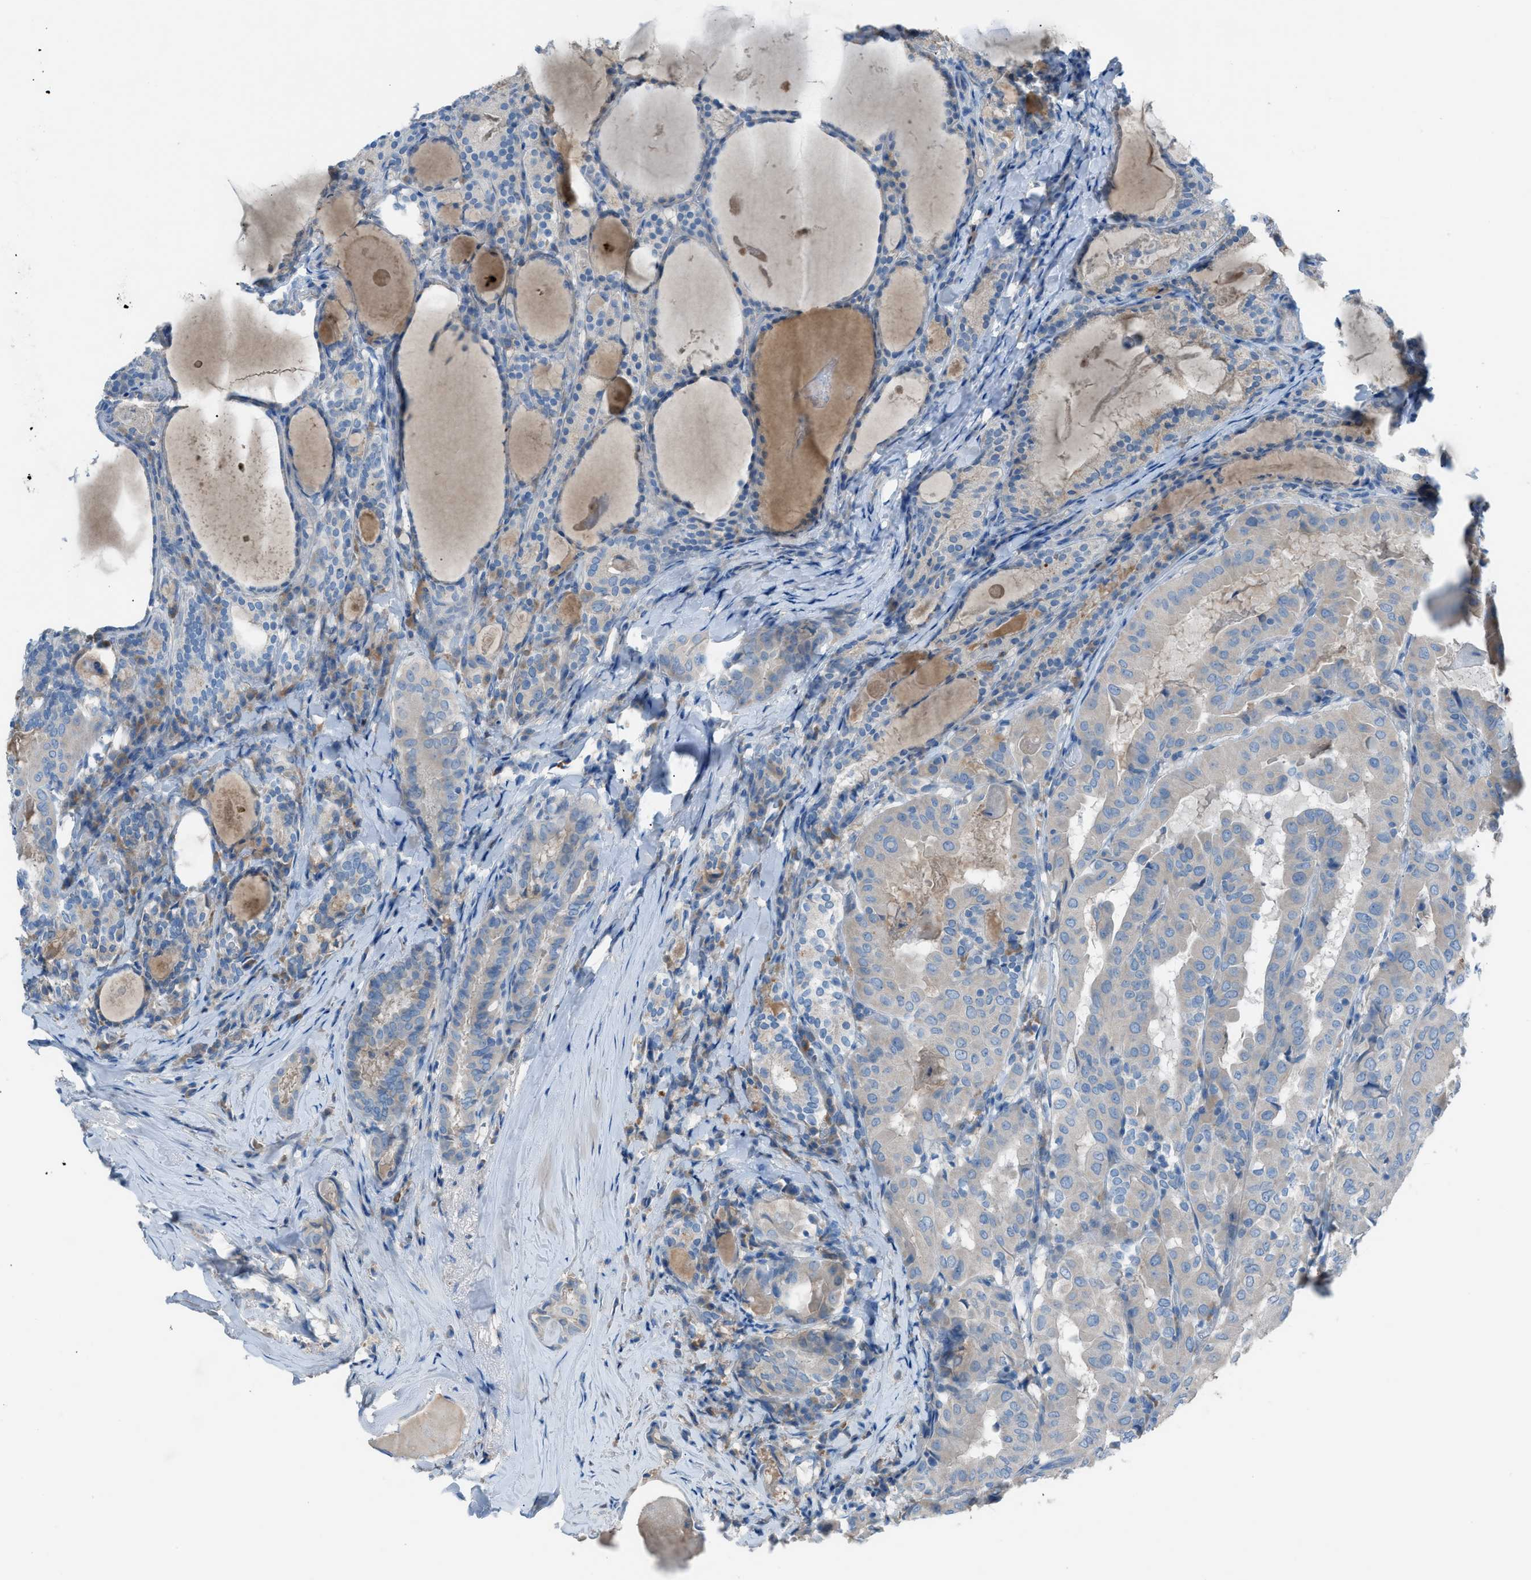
{"staining": {"intensity": "weak", "quantity": "25%-75%", "location": "cytoplasmic/membranous"}, "tissue": "thyroid cancer", "cell_type": "Tumor cells", "image_type": "cancer", "snomed": [{"axis": "morphology", "description": "Papillary adenocarcinoma, NOS"}, {"axis": "topography", "description": "Thyroid gland"}], "caption": "Immunohistochemical staining of human papillary adenocarcinoma (thyroid) exhibits low levels of weak cytoplasmic/membranous protein positivity in about 25%-75% of tumor cells.", "gene": "C5AR2", "patient": {"sex": "female", "age": 42}}